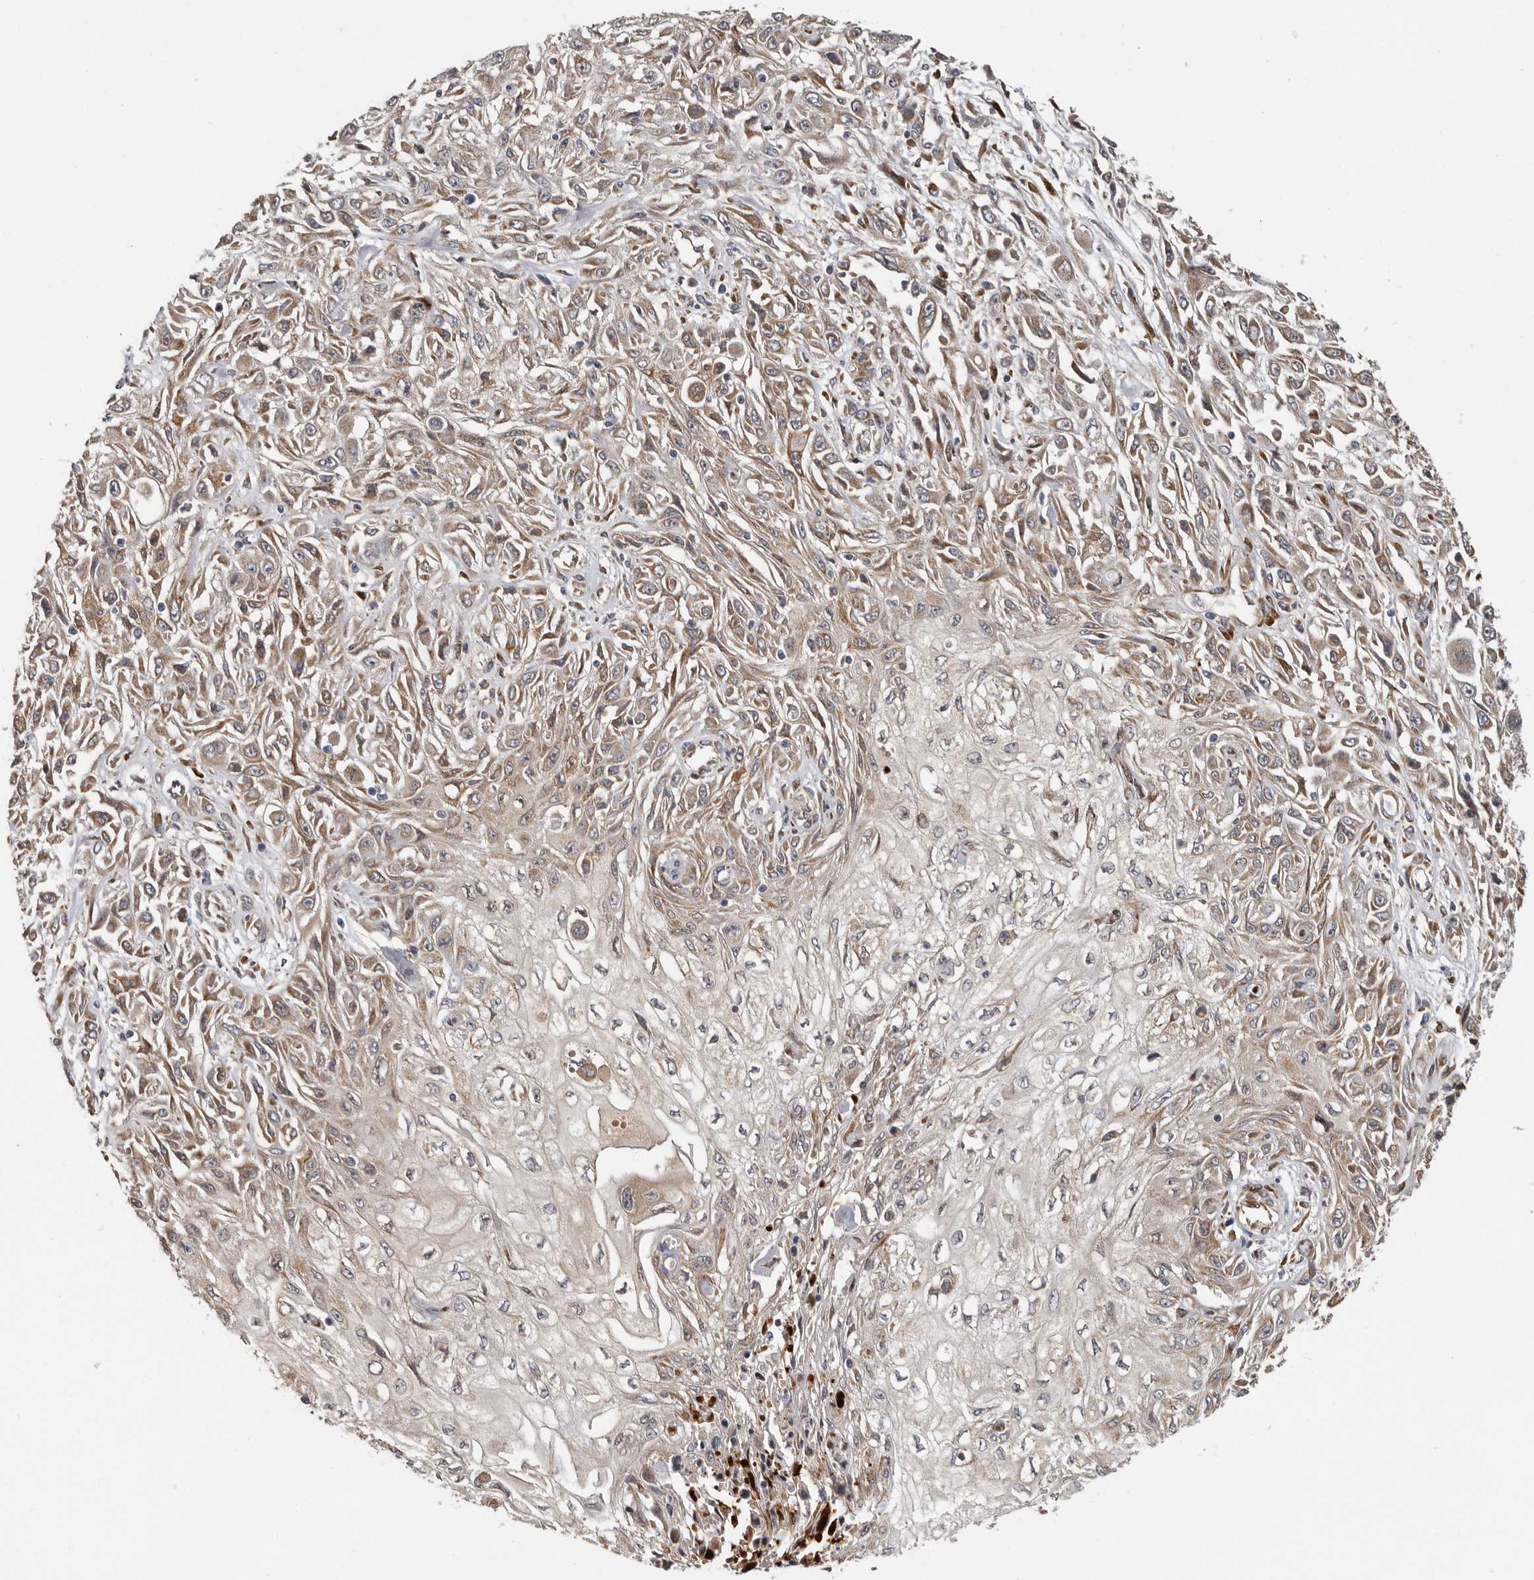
{"staining": {"intensity": "moderate", "quantity": "25%-75%", "location": "cytoplasmic/membranous"}, "tissue": "skin cancer", "cell_type": "Tumor cells", "image_type": "cancer", "snomed": [{"axis": "morphology", "description": "Squamous cell carcinoma, NOS"}, {"axis": "morphology", "description": "Squamous cell carcinoma, metastatic, NOS"}, {"axis": "topography", "description": "Skin"}, {"axis": "topography", "description": "Lymph node"}], "caption": "IHC of skin cancer (metastatic squamous cell carcinoma) shows medium levels of moderate cytoplasmic/membranous expression in about 25%-75% of tumor cells. The staining is performed using DAB (3,3'-diaminobenzidine) brown chromogen to label protein expression. The nuclei are counter-stained blue using hematoxylin.", "gene": "MTF1", "patient": {"sex": "male", "age": 75}}